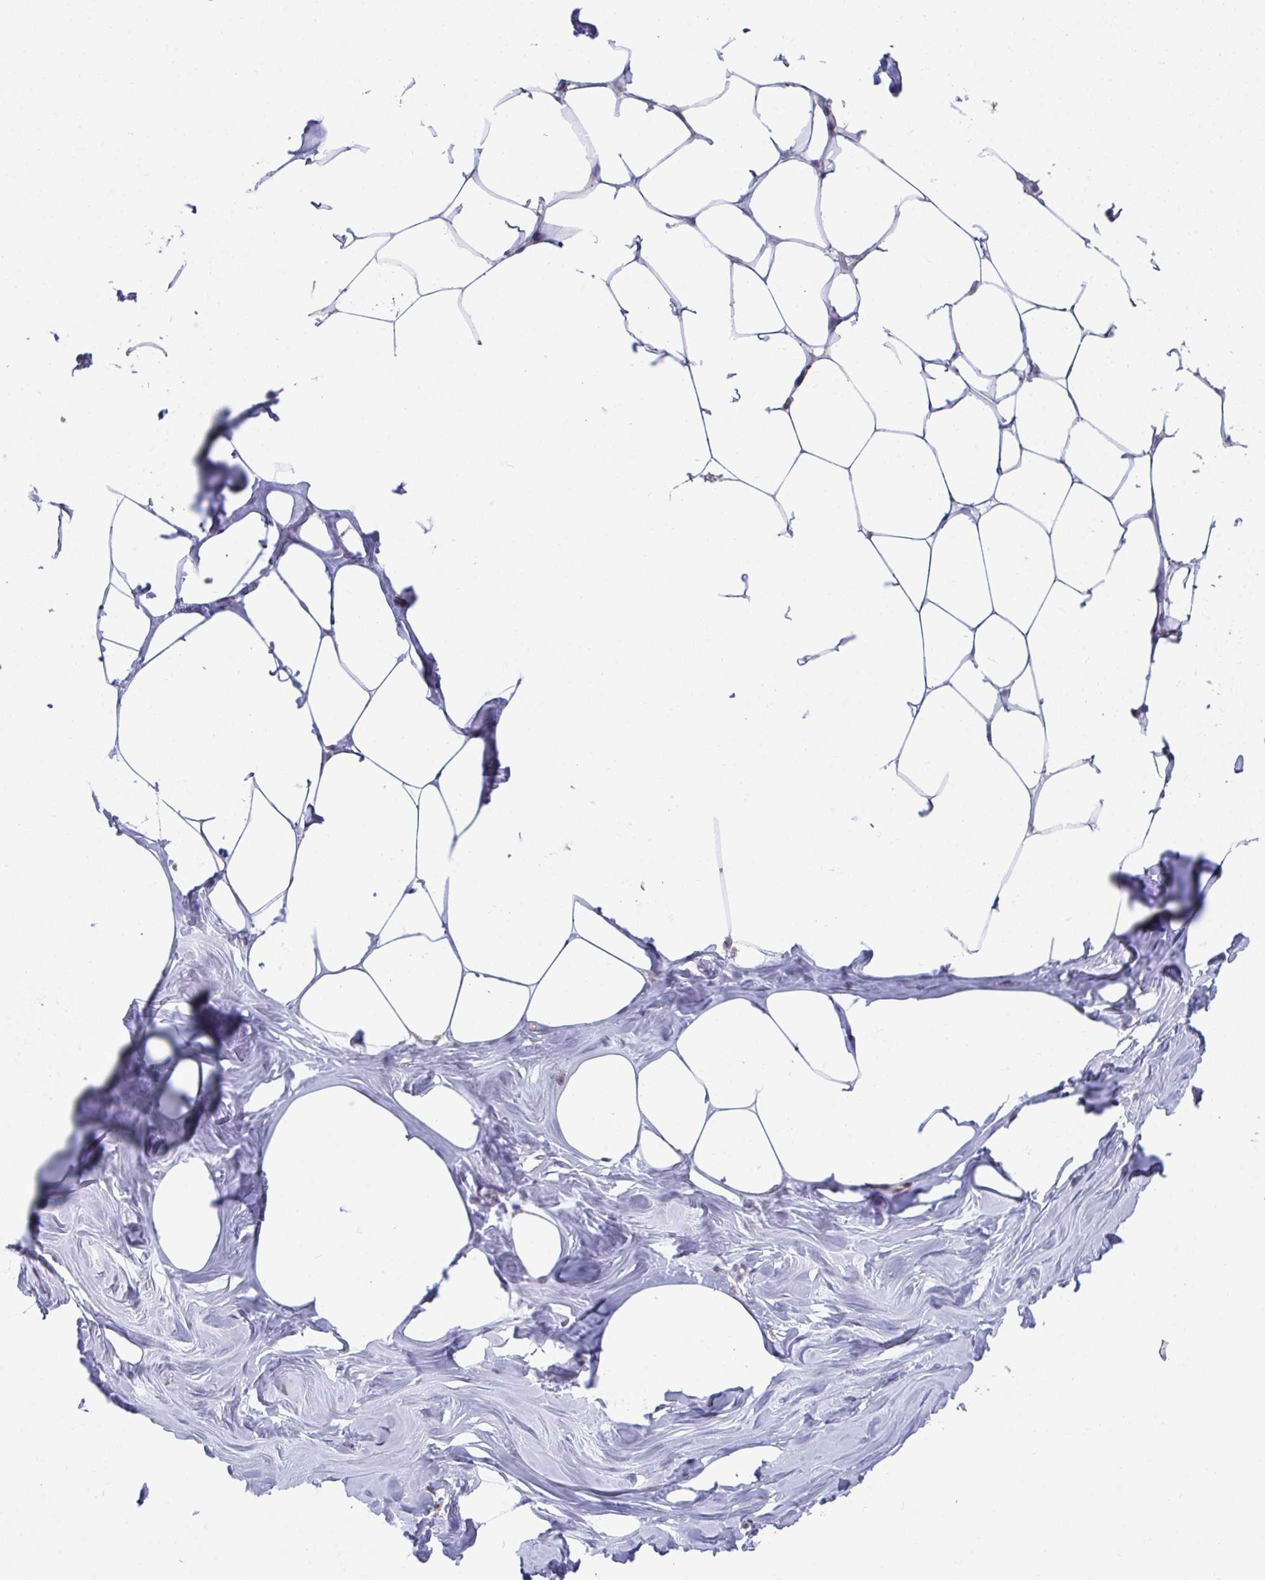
{"staining": {"intensity": "negative", "quantity": "none", "location": "none"}, "tissue": "breast", "cell_type": "Adipocytes", "image_type": "normal", "snomed": [{"axis": "morphology", "description": "Normal tissue, NOS"}, {"axis": "topography", "description": "Breast"}], "caption": "Immunohistochemistry micrograph of benign breast stained for a protein (brown), which reveals no expression in adipocytes.", "gene": "SENP3", "patient": {"sex": "female", "age": 27}}